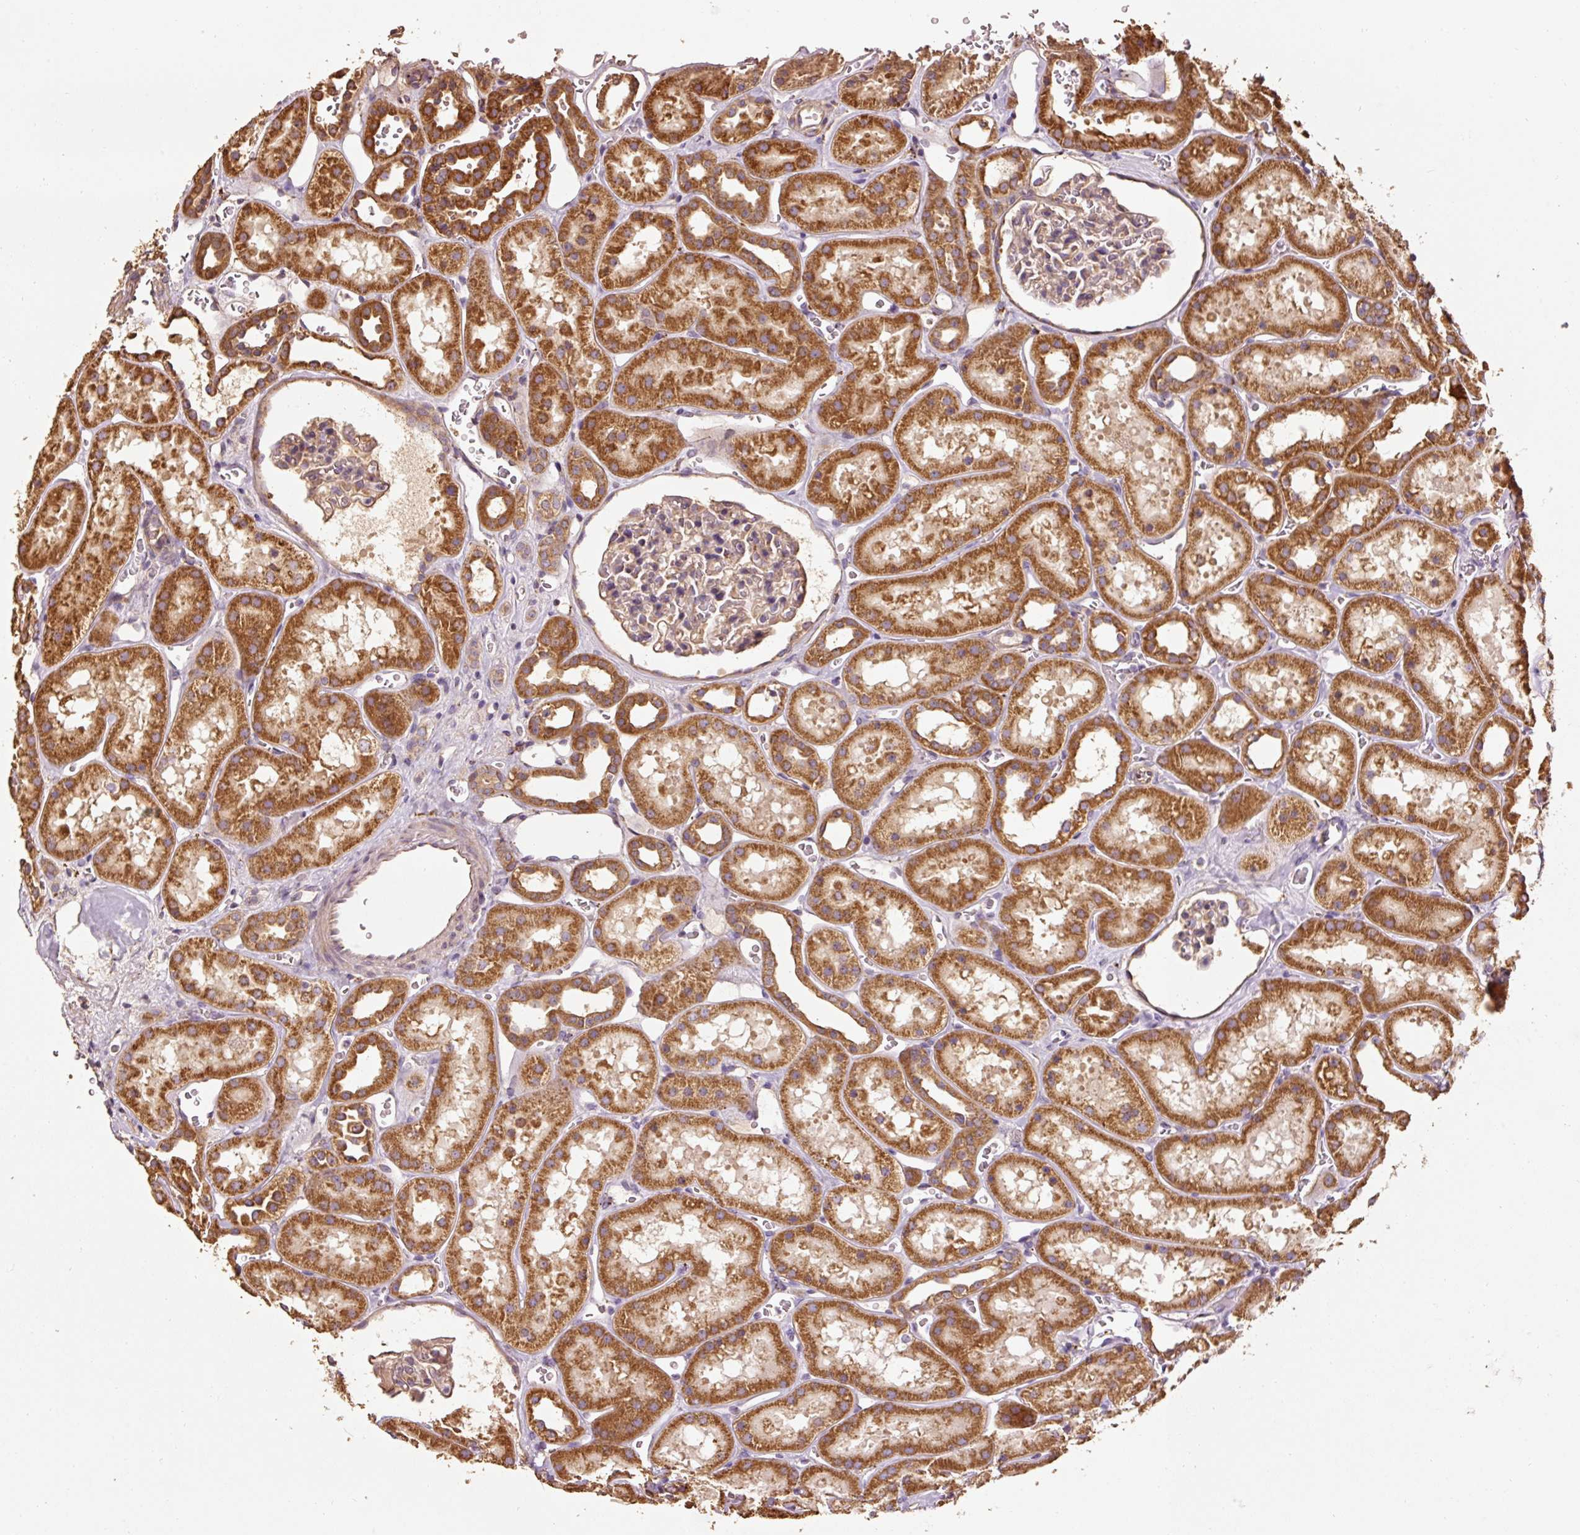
{"staining": {"intensity": "moderate", "quantity": "25%-75%", "location": "cytoplasmic/membranous"}, "tissue": "kidney", "cell_type": "Cells in glomeruli", "image_type": "normal", "snomed": [{"axis": "morphology", "description": "Normal tissue, NOS"}, {"axis": "topography", "description": "Kidney"}], "caption": "Approximately 25%-75% of cells in glomeruli in normal human kidney display moderate cytoplasmic/membranous protein expression as visualized by brown immunohistochemical staining.", "gene": "EFHC1", "patient": {"sex": "female", "age": 41}}